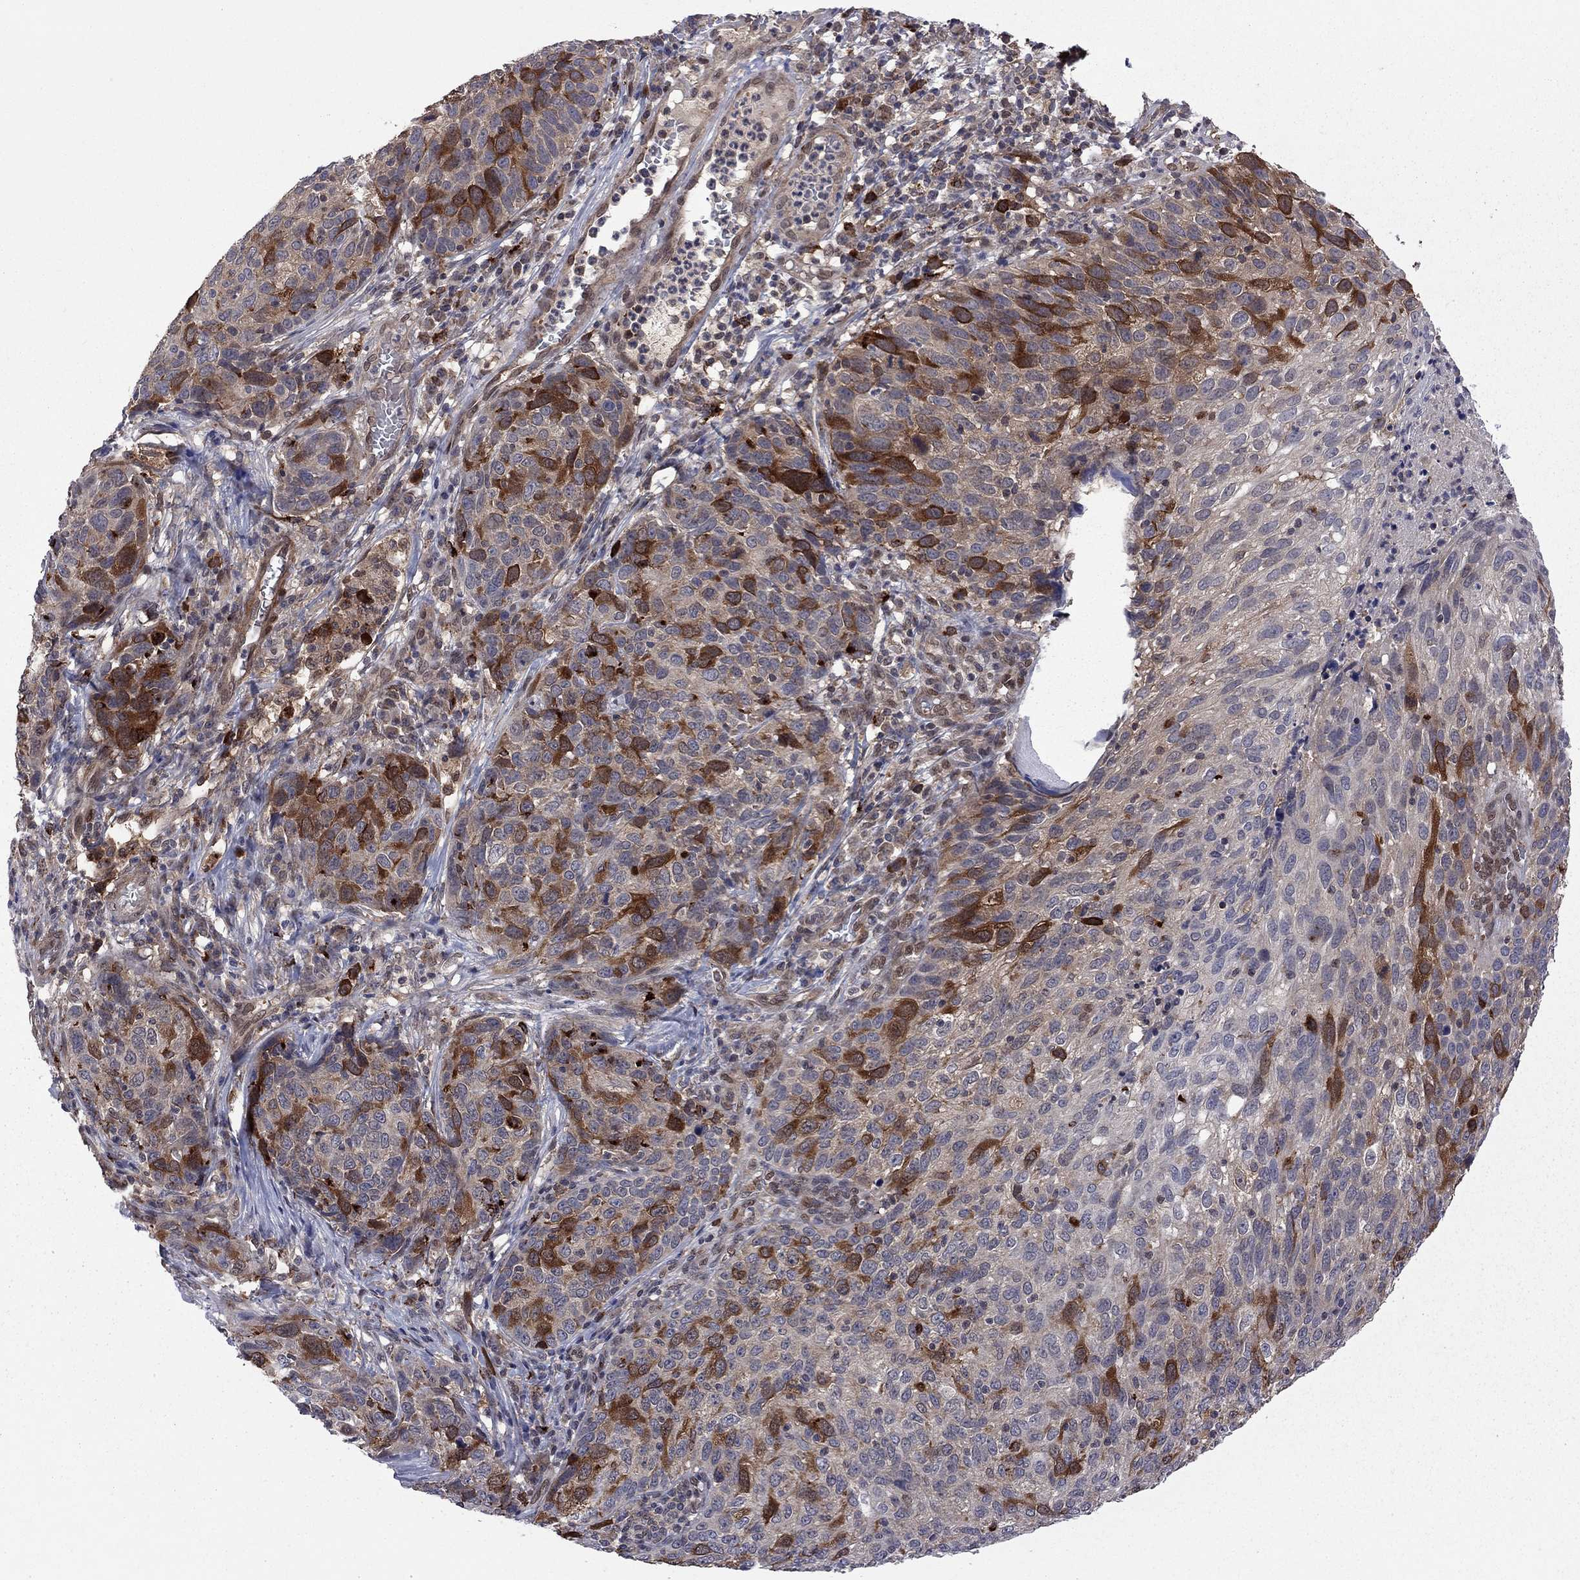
{"staining": {"intensity": "strong", "quantity": "<25%", "location": "cytoplasmic/membranous"}, "tissue": "skin cancer", "cell_type": "Tumor cells", "image_type": "cancer", "snomed": [{"axis": "morphology", "description": "Squamous cell carcinoma, NOS"}, {"axis": "topography", "description": "Skin"}], "caption": "Brown immunohistochemical staining in human skin cancer displays strong cytoplasmic/membranous expression in about <25% of tumor cells.", "gene": "GPAA1", "patient": {"sex": "male", "age": 92}}